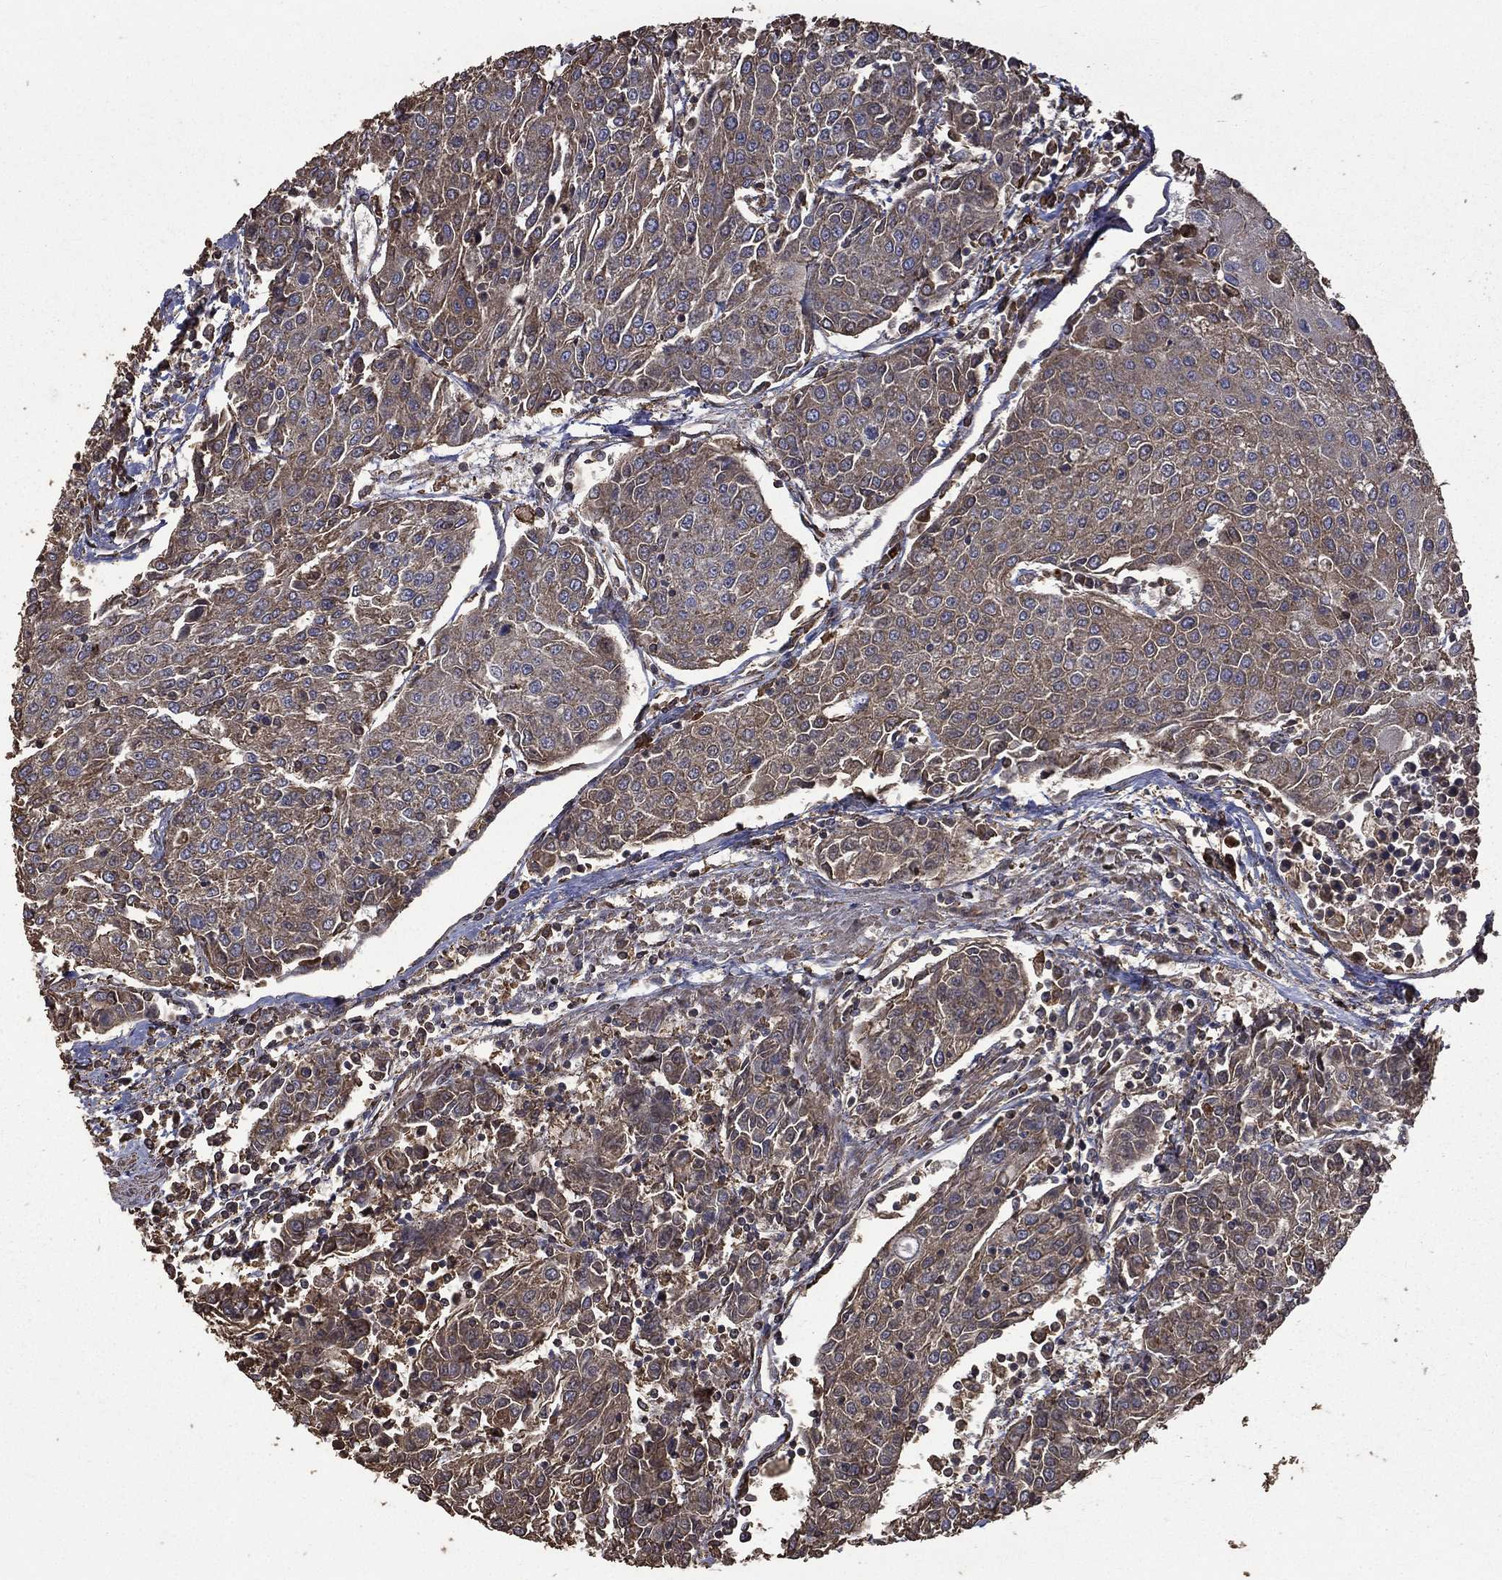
{"staining": {"intensity": "moderate", "quantity": "25%-75%", "location": "cytoplasmic/membranous"}, "tissue": "urothelial cancer", "cell_type": "Tumor cells", "image_type": "cancer", "snomed": [{"axis": "morphology", "description": "Urothelial carcinoma, High grade"}, {"axis": "topography", "description": "Urinary bladder"}], "caption": "Moderate cytoplasmic/membranous staining for a protein is present in approximately 25%-75% of tumor cells of urothelial cancer using IHC.", "gene": "METTL27", "patient": {"sex": "female", "age": 85}}